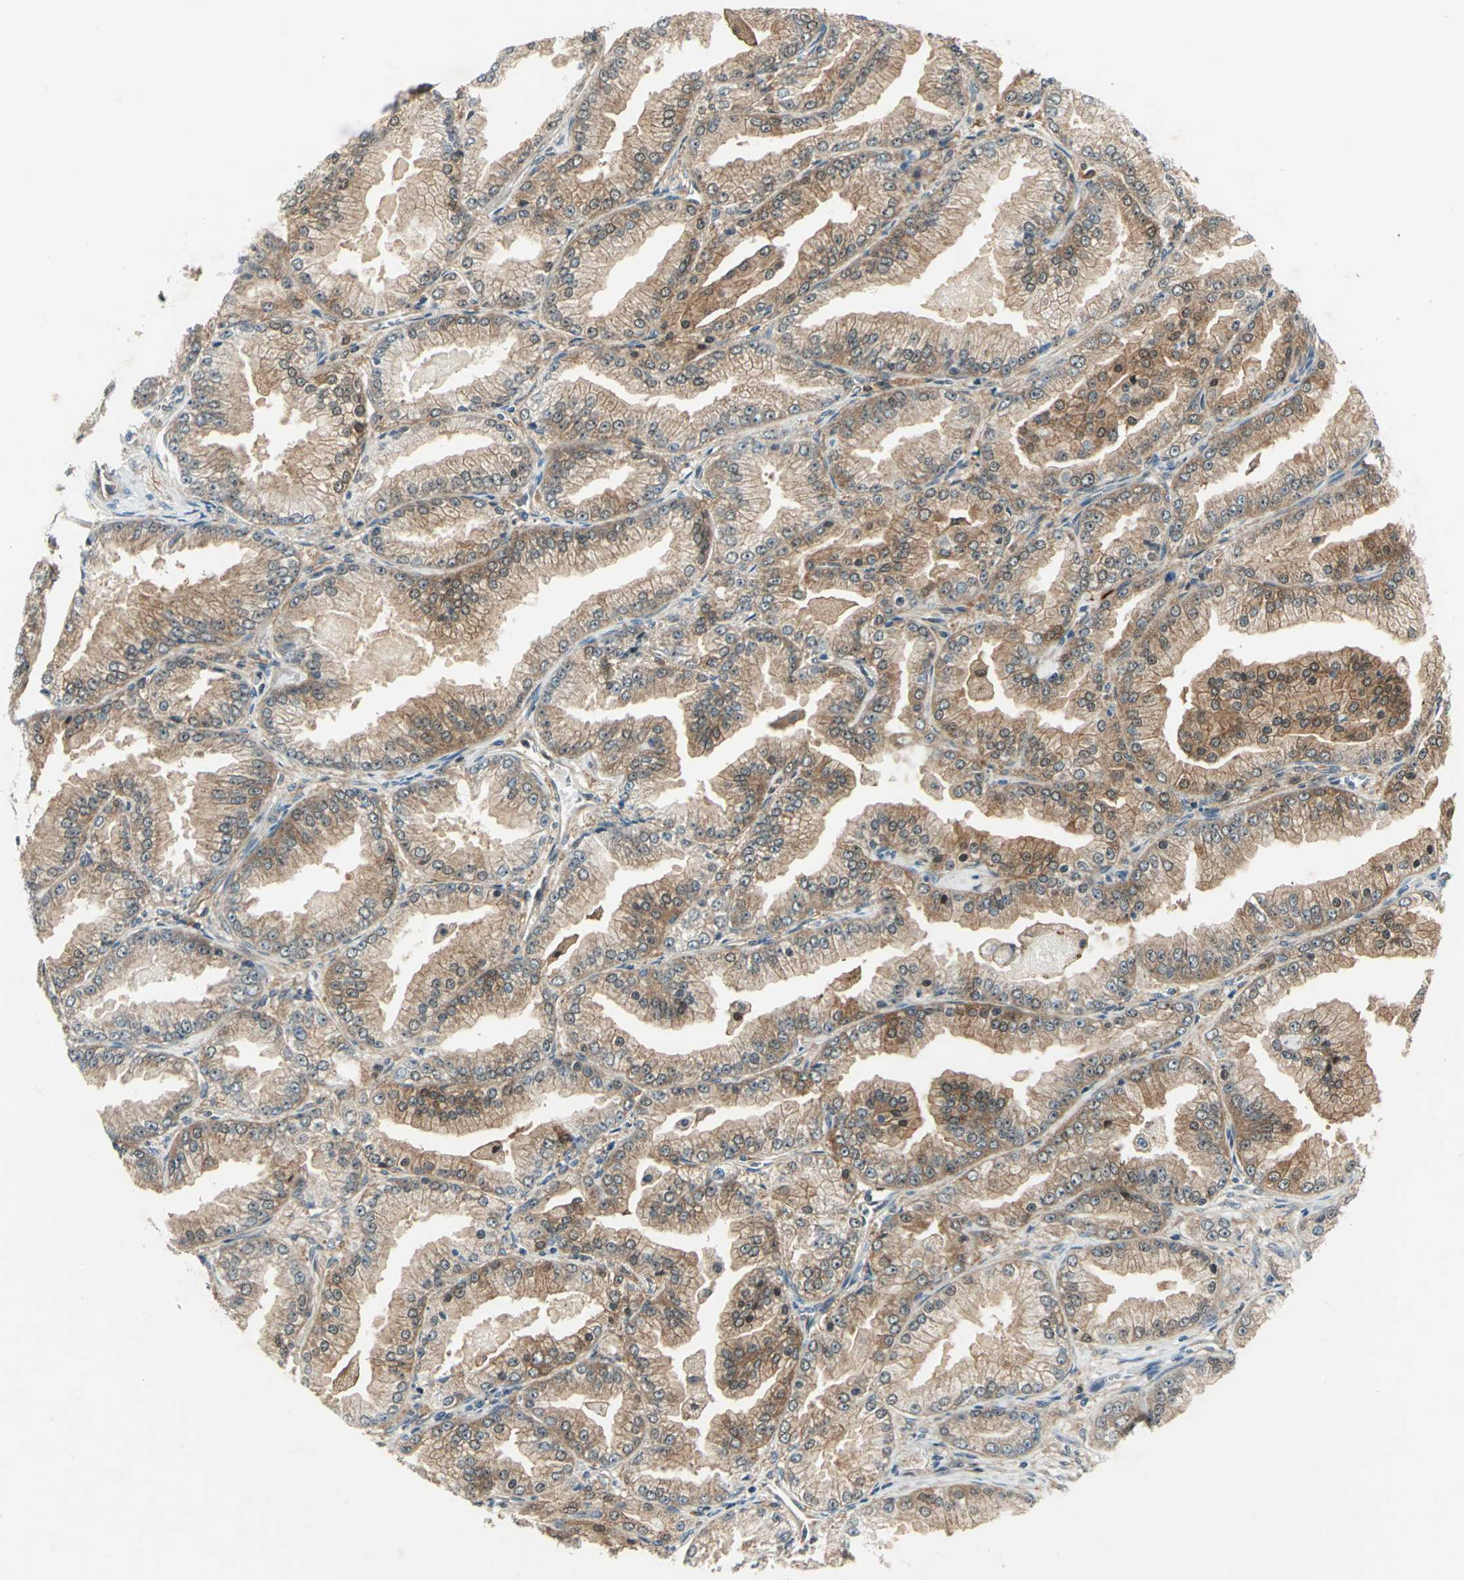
{"staining": {"intensity": "moderate", "quantity": ">75%", "location": "cytoplasmic/membranous"}, "tissue": "prostate cancer", "cell_type": "Tumor cells", "image_type": "cancer", "snomed": [{"axis": "morphology", "description": "Adenocarcinoma, High grade"}, {"axis": "topography", "description": "Prostate"}], "caption": "This photomicrograph displays prostate adenocarcinoma (high-grade) stained with IHC to label a protein in brown. The cytoplasmic/membranous of tumor cells show moderate positivity for the protein. Nuclei are counter-stained blue.", "gene": "RRM2B", "patient": {"sex": "male", "age": 61}}